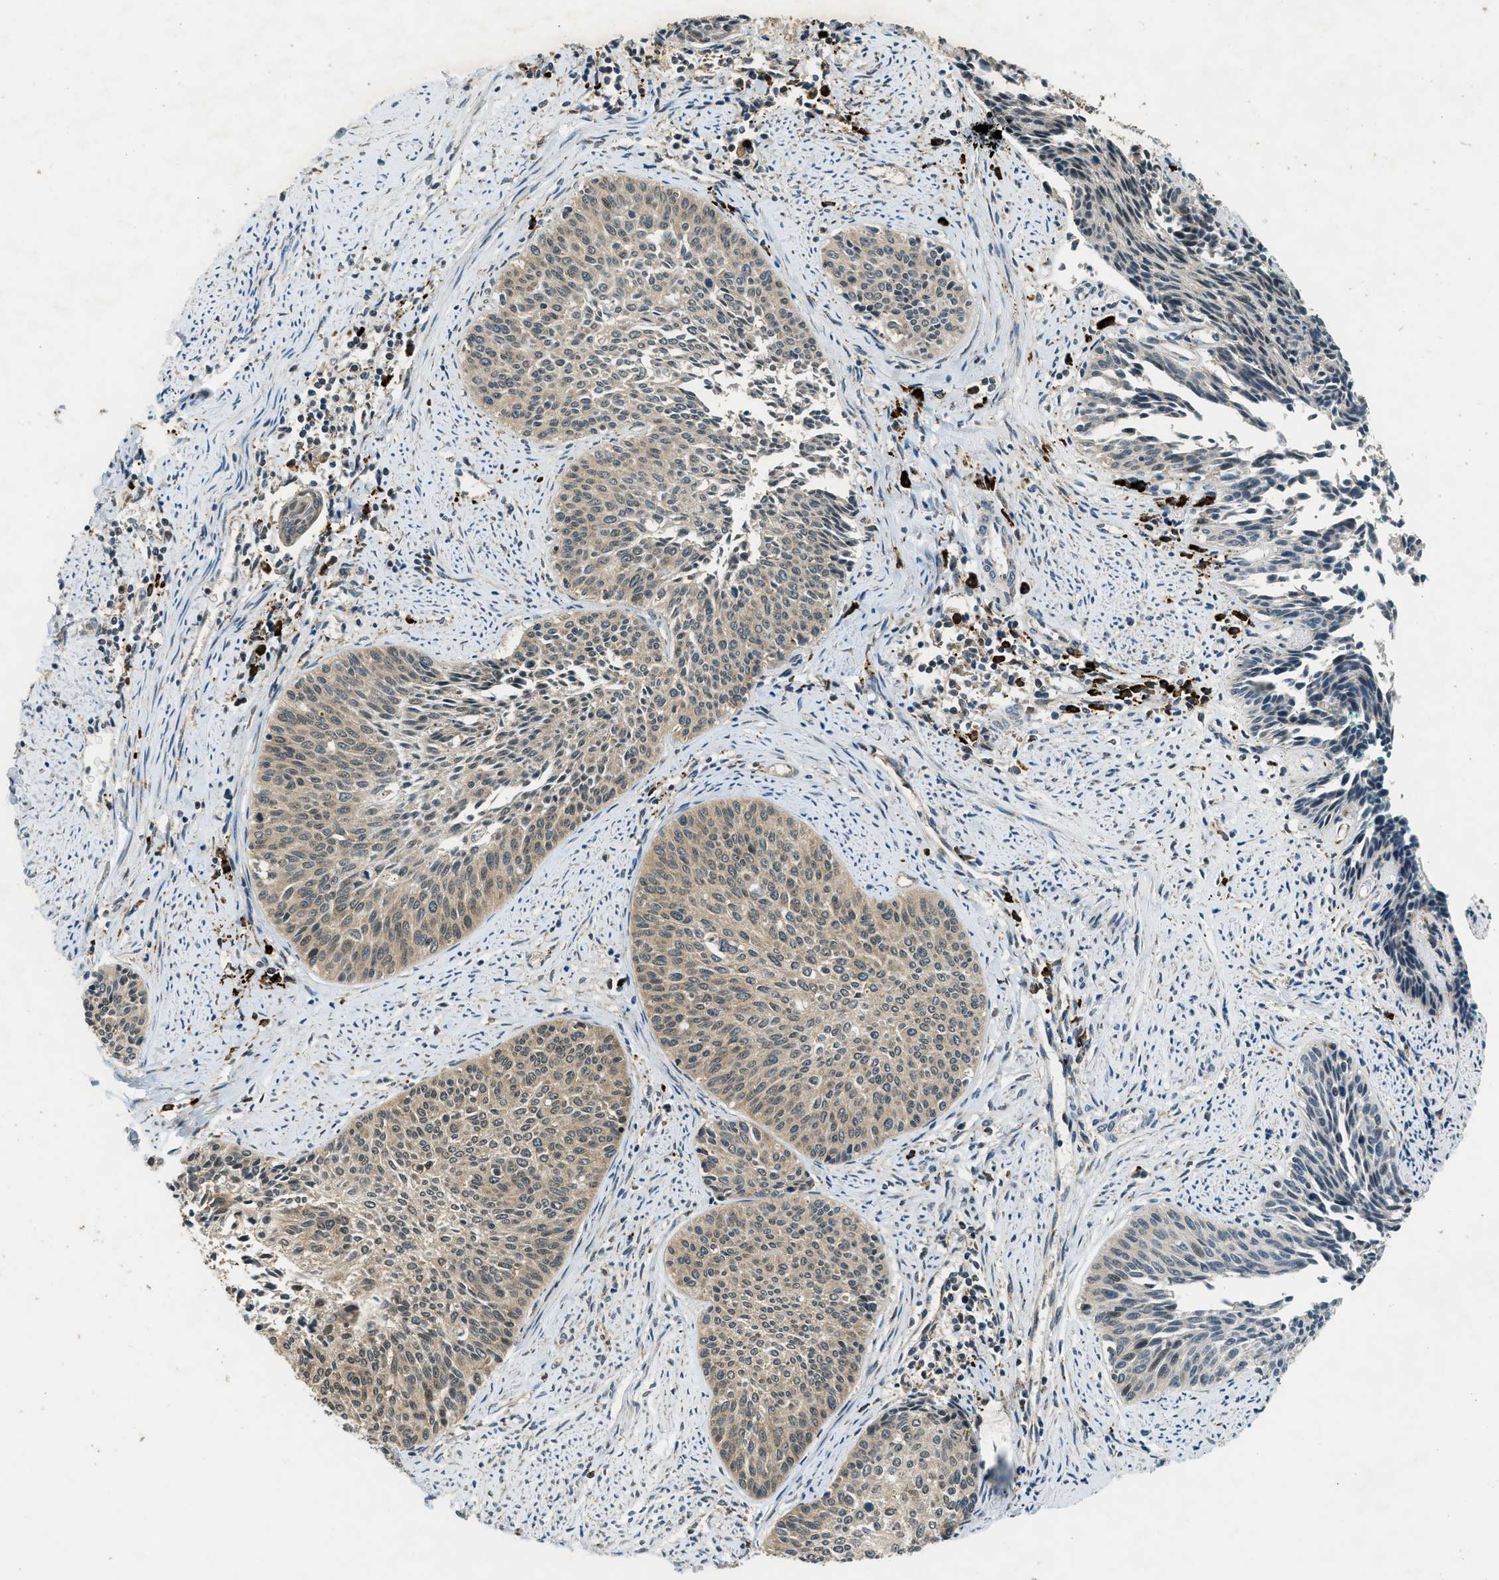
{"staining": {"intensity": "weak", "quantity": "25%-75%", "location": "cytoplasmic/membranous"}, "tissue": "cervical cancer", "cell_type": "Tumor cells", "image_type": "cancer", "snomed": [{"axis": "morphology", "description": "Squamous cell carcinoma, NOS"}, {"axis": "topography", "description": "Cervix"}], "caption": "A micrograph of human cervical cancer stained for a protein demonstrates weak cytoplasmic/membranous brown staining in tumor cells. The protein is shown in brown color, while the nuclei are stained blue.", "gene": "HERC2", "patient": {"sex": "female", "age": 55}}